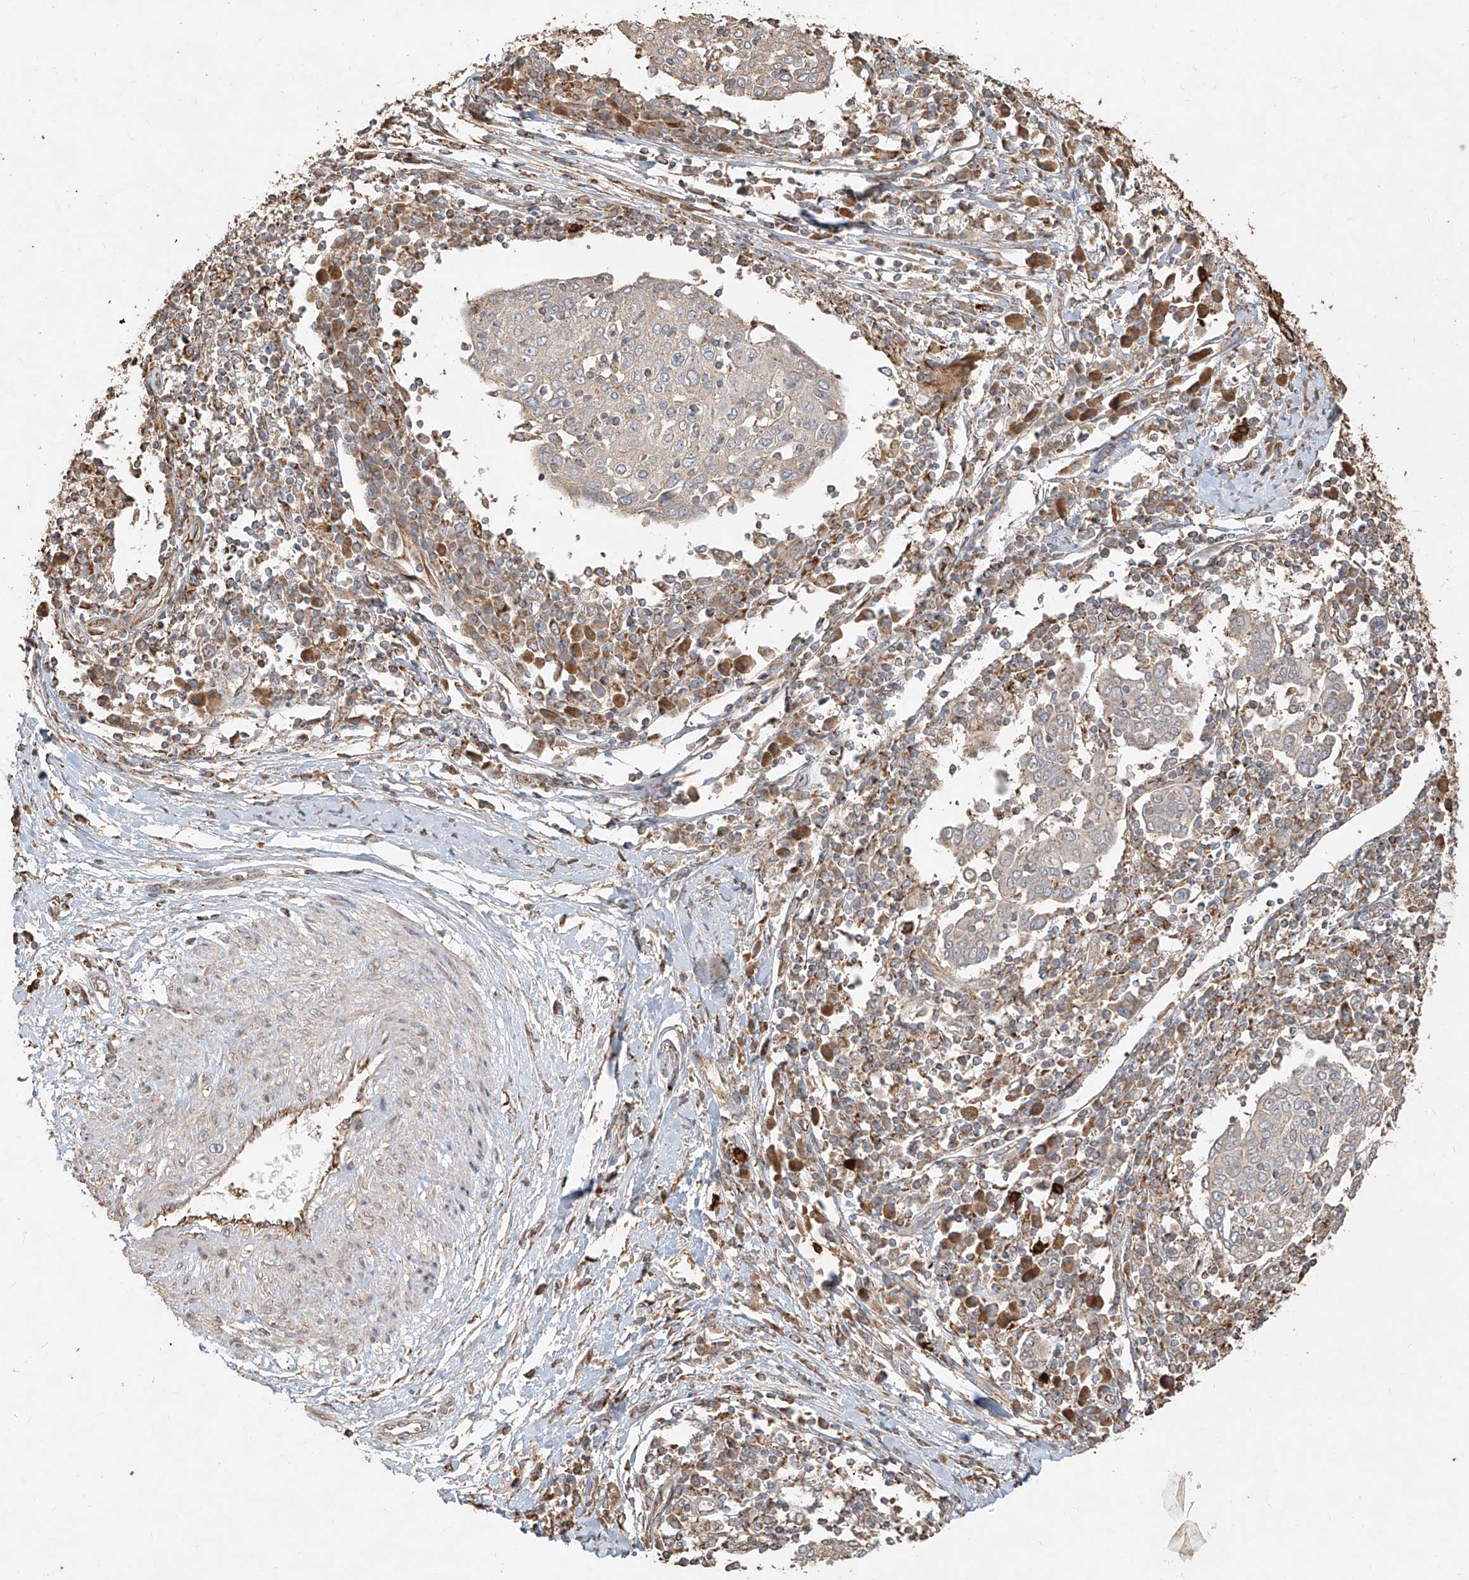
{"staining": {"intensity": "weak", "quantity": "<25%", "location": "cytoplasmic/membranous"}, "tissue": "cervical cancer", "cell_type": "Tumor cells", "image_type": "cancer", "snomed": [{"axis": "morphology", "description": "Squamous cell carcinoma, NOS"}, {"axis": "topography", "description": "Cervix"}], "caption": "Micrograph shows no significant protein expression in tumor cells of cervical squamous cell carcinoma.", "gene": "EFNB1", "patient": {"sex": "female", "age": 40}}